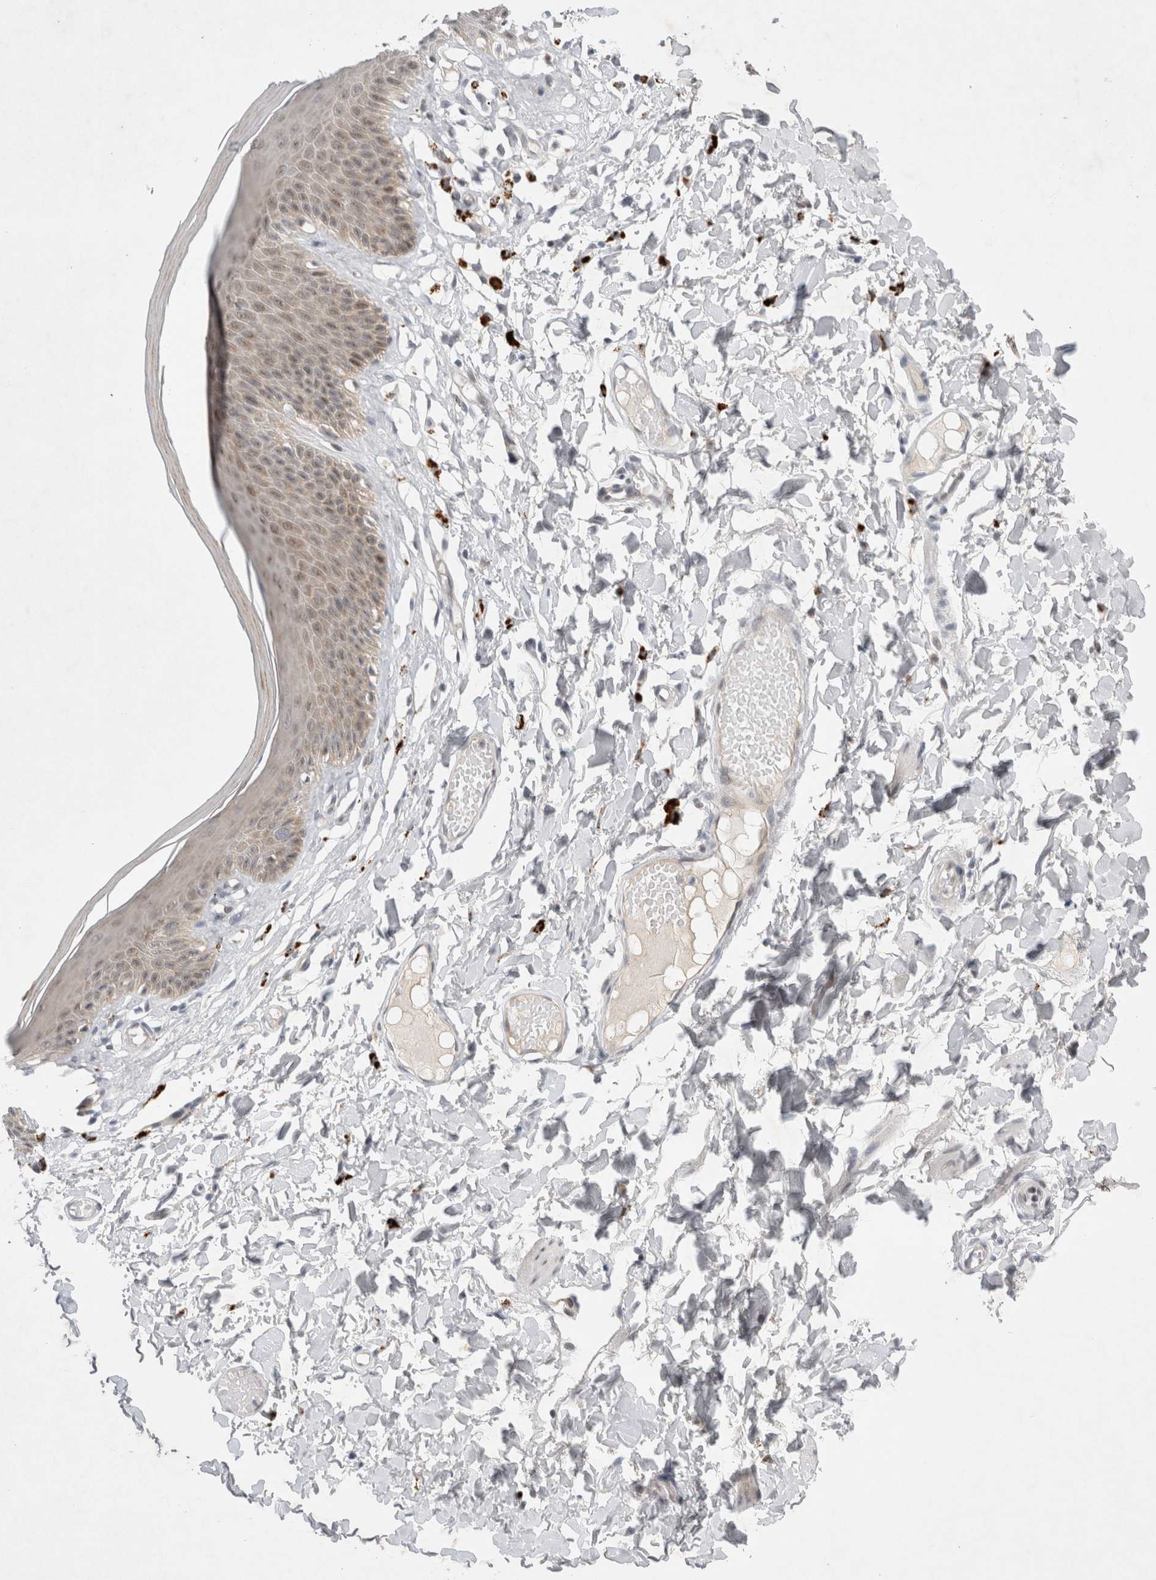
{"staining": {"intensity": "weak", "quantity": ">75%", "location": "cytoplasmic/membranous,nuclear"}, "tissue": "skin", "cell_type": "Epidermal cells", "image_type": "normal", "snomed": [{"axis": "morphology", "description": "Normal tissue, NOS"}, {"axis": "topography", "description": "Vulva"}], "caption": "High-magnification brightfield microscopy of benign skin stained with DAB (brown) and counterstained with hematoxylin (blue). epidermal cells exhibit weak cytoplasmic/membranous,nuclear positivity is seen in about>75% of cells.", "gene": "WIPF2", "patient": {"sex": "female", "age": 73}}